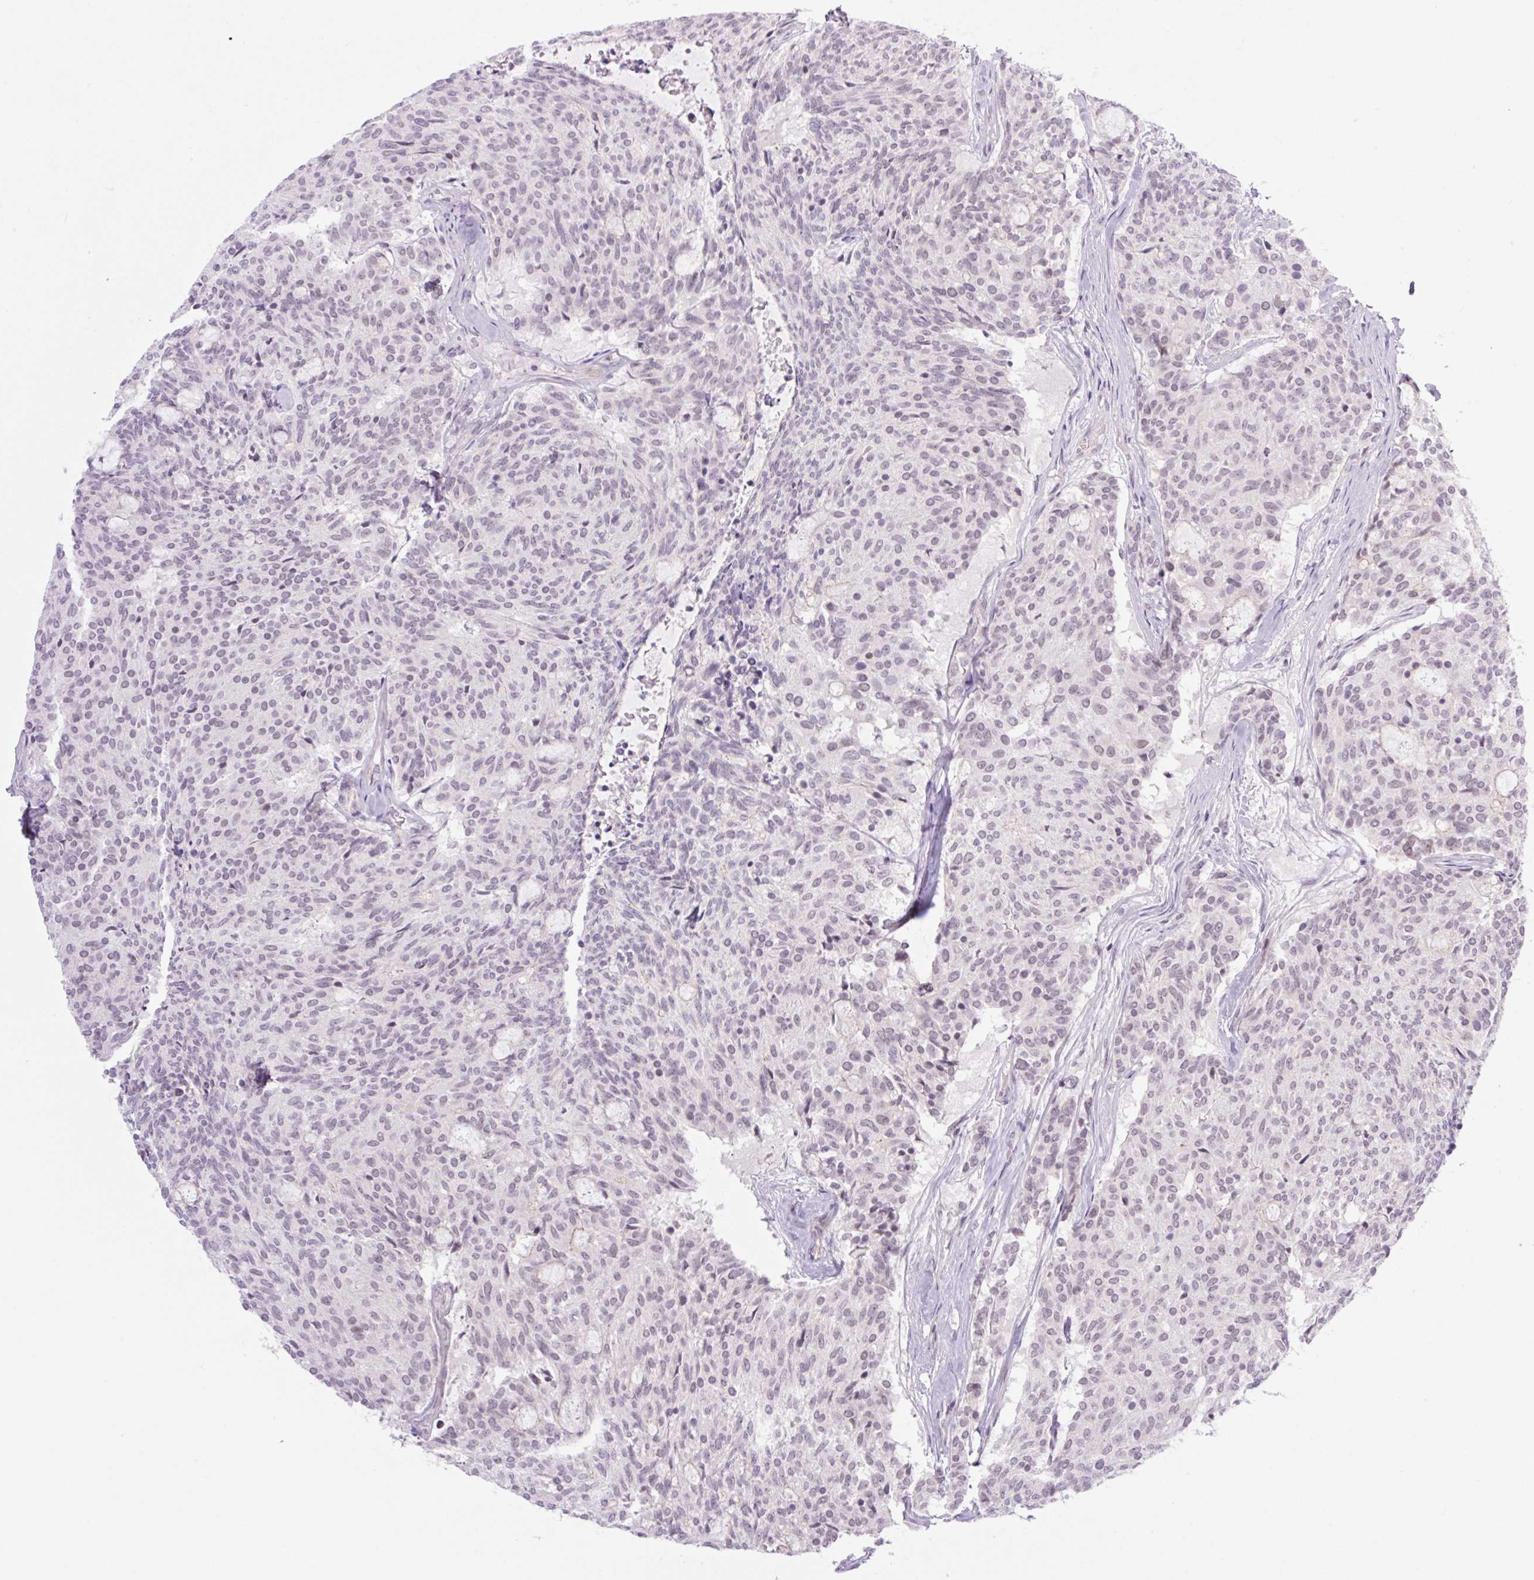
{"staining": {"intensity": "moderate", "quantity": "<25%", "location": "nuclear"}, "tissue": "carcinoid", "cell_type": "Tumor cells", "image_type": "cancer", "snomed": [{"axis": "morphology", "description": "Carcinoid, malignant, NOS"}, {"axis": "topography", "description": "Pancreas"}], "caption": "Tumor cells exhibit moderate nuclear positivity in about <25% of cells in carcinoid.", "gene": "ICE1", "patient": {"sex": "female", "age": 54}}